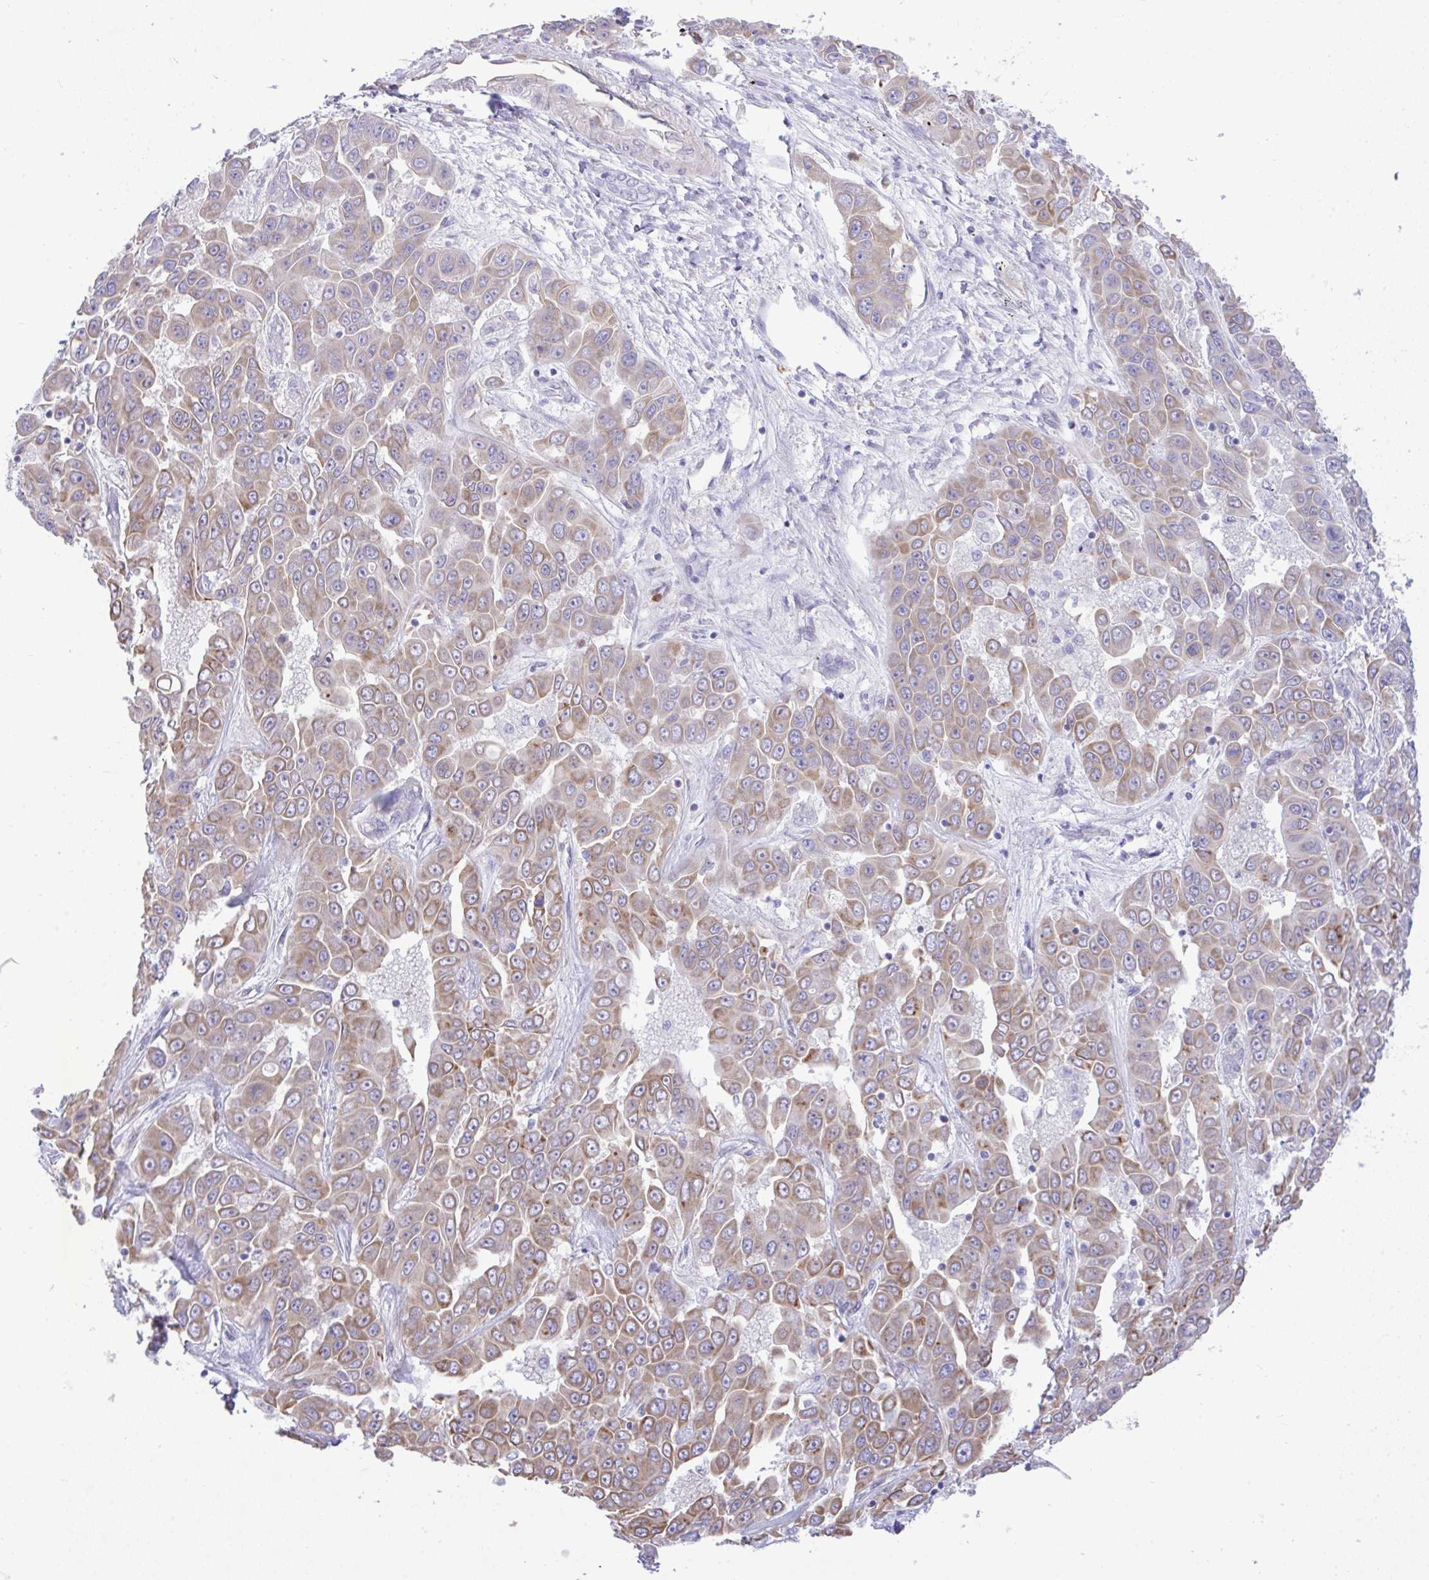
{"staining": {"intensity": "moderate", "quantity": "25%-75%", "location": "cytoplasmic/membranous"}, "tissue": "liver cancer", "cell_type": "Tumor cells", "image_type": "cancer", "snomed": [{"axis": "morphology", "description": "Cholangiocarcinoma"}, {"axis": "topography", "description": "Liver"}], "caption": "Liver cancer (cholangiocarcinoma) stained for a protein shows moderate cytoplasmic/membranous positivity in tumor cells. The staining is performed using DAB brown chromogen to label protein expression. The nuclei are counter-stained blue using hematoxylin.", "gene": "EEF1A2", "patient": {"sex": "female", "age": 52}}